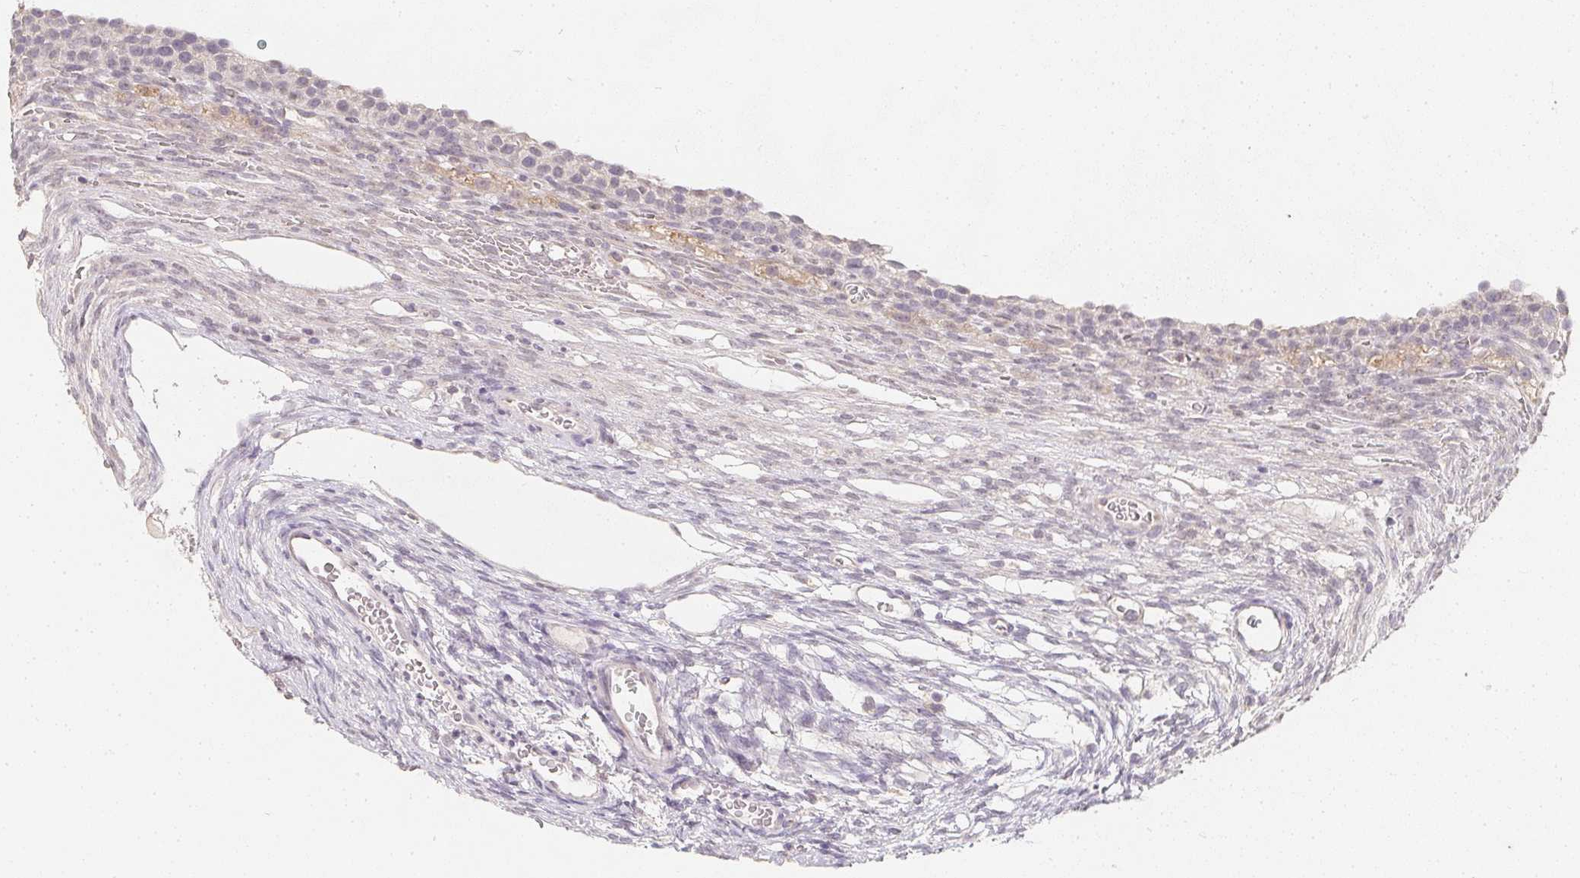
{"staining": {"intensity": "negative", "quantity": "none", "location": "none"}, "tissue": "ovary", "cell_type": "Follicle cells", "image_type": "normal", "snomed": [{"axis": "morphology", "description": "Normal tissue, NOS"}, {"axis": "topography", "description": "Ovary"}], "caption": "Immunohistochemistry (IHC) of normal ovary demonstrates no positivity in follicle cells. (DAB immunohistochemistry (IHC), high magnification).", "gene": "SOAT1", "patient": {"sex": "female", "age": 34}}